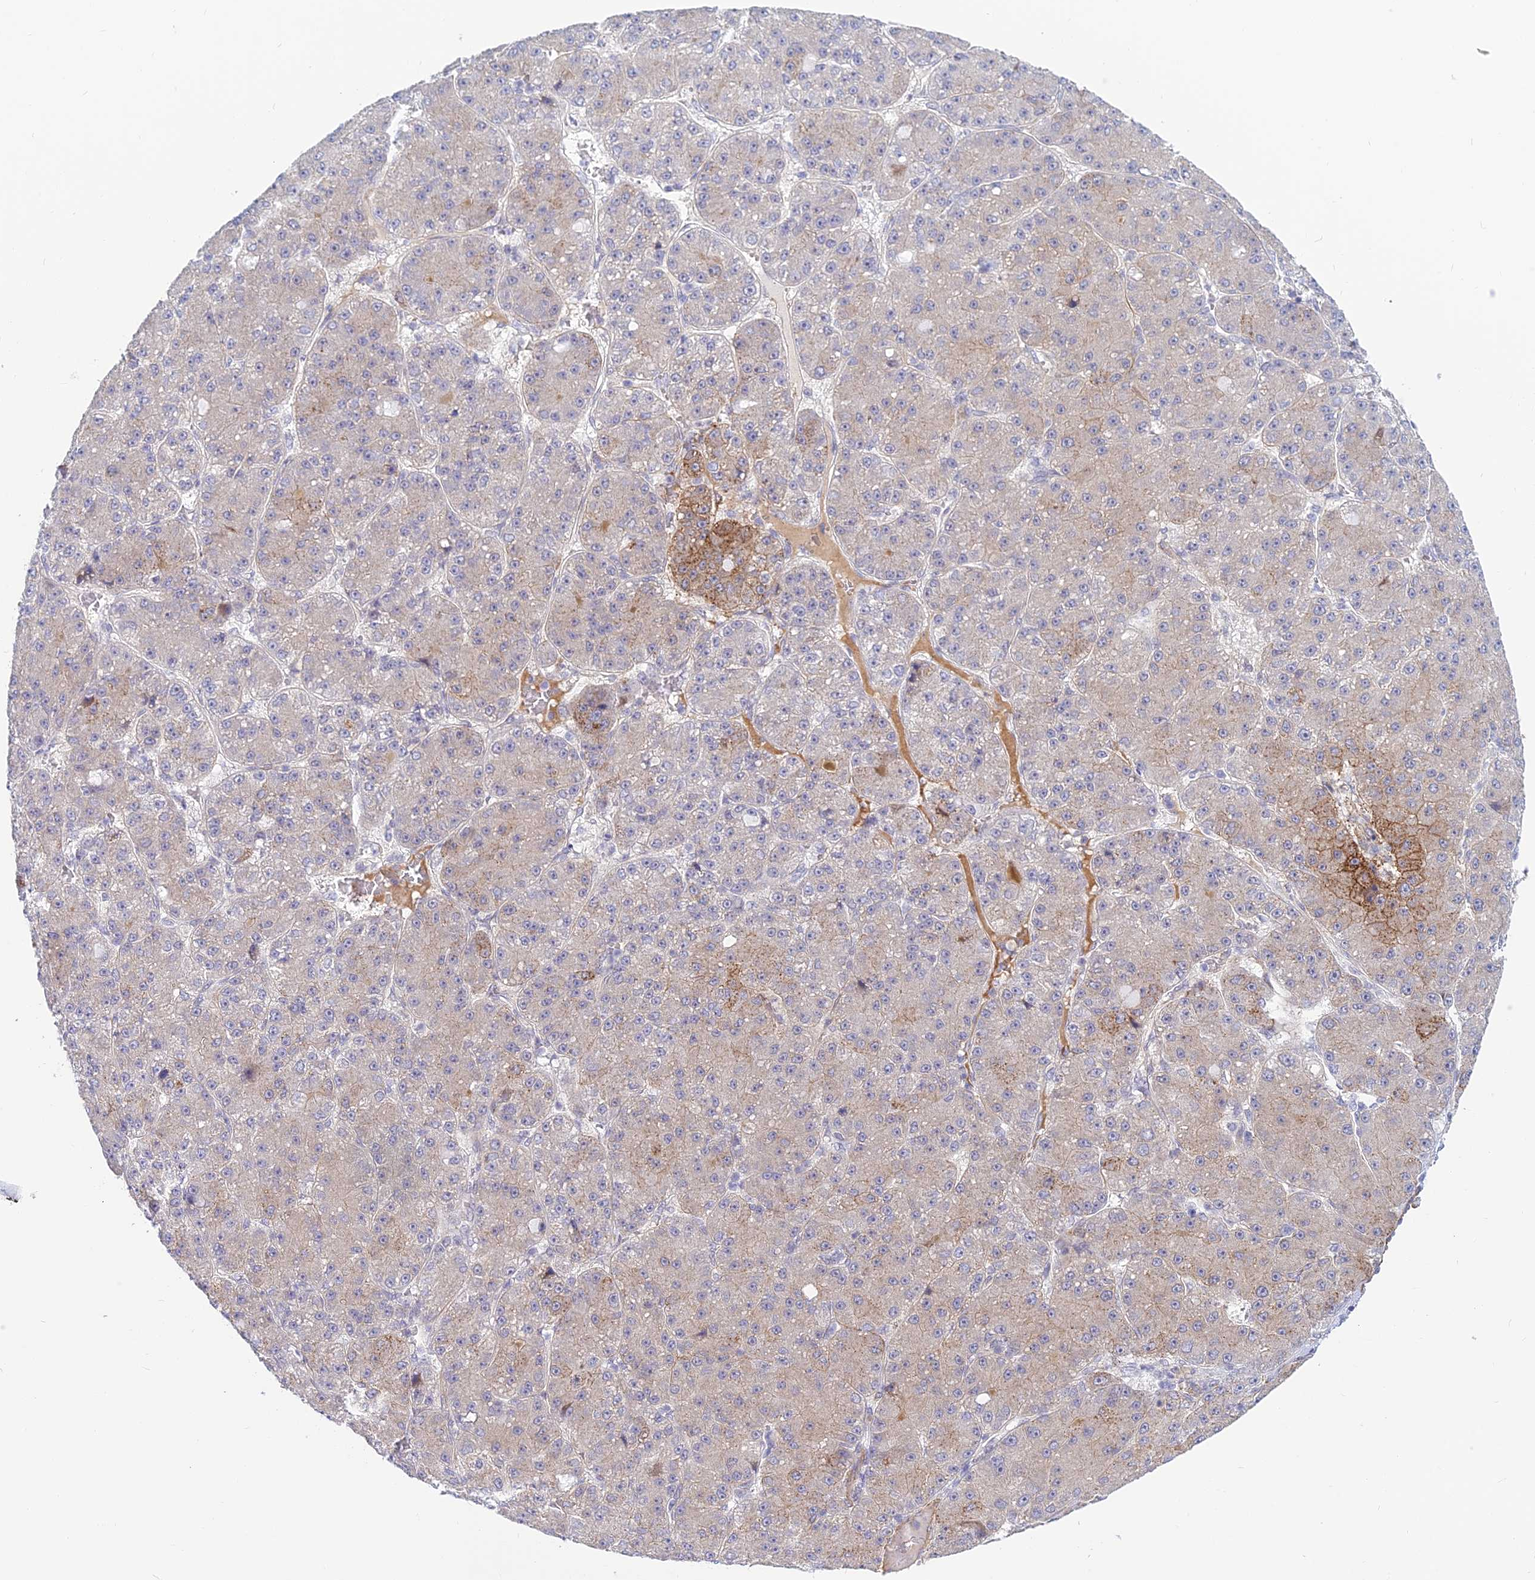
{"staining": {"intensity": "moderate", "quantity": "<25%", "location": "cytoplasmic/membranous"}, "tissue": "liver cancer", "cell_type": "Tumor cells", "image_type": "cancer", "snomed": [{"axis": "morphology", "description": "Carcinoma, Hepatocellular, NOS"}, {"axis": "topography", "description": "Liver"}], "caption": "Liver cancer stained for a protein (brown) shows moderate cytoplasmic/membranous positive expression in about <25% of tumor cells.", "gene": "SAPCD2", "patient": {"sex": "male", "age": 67}}